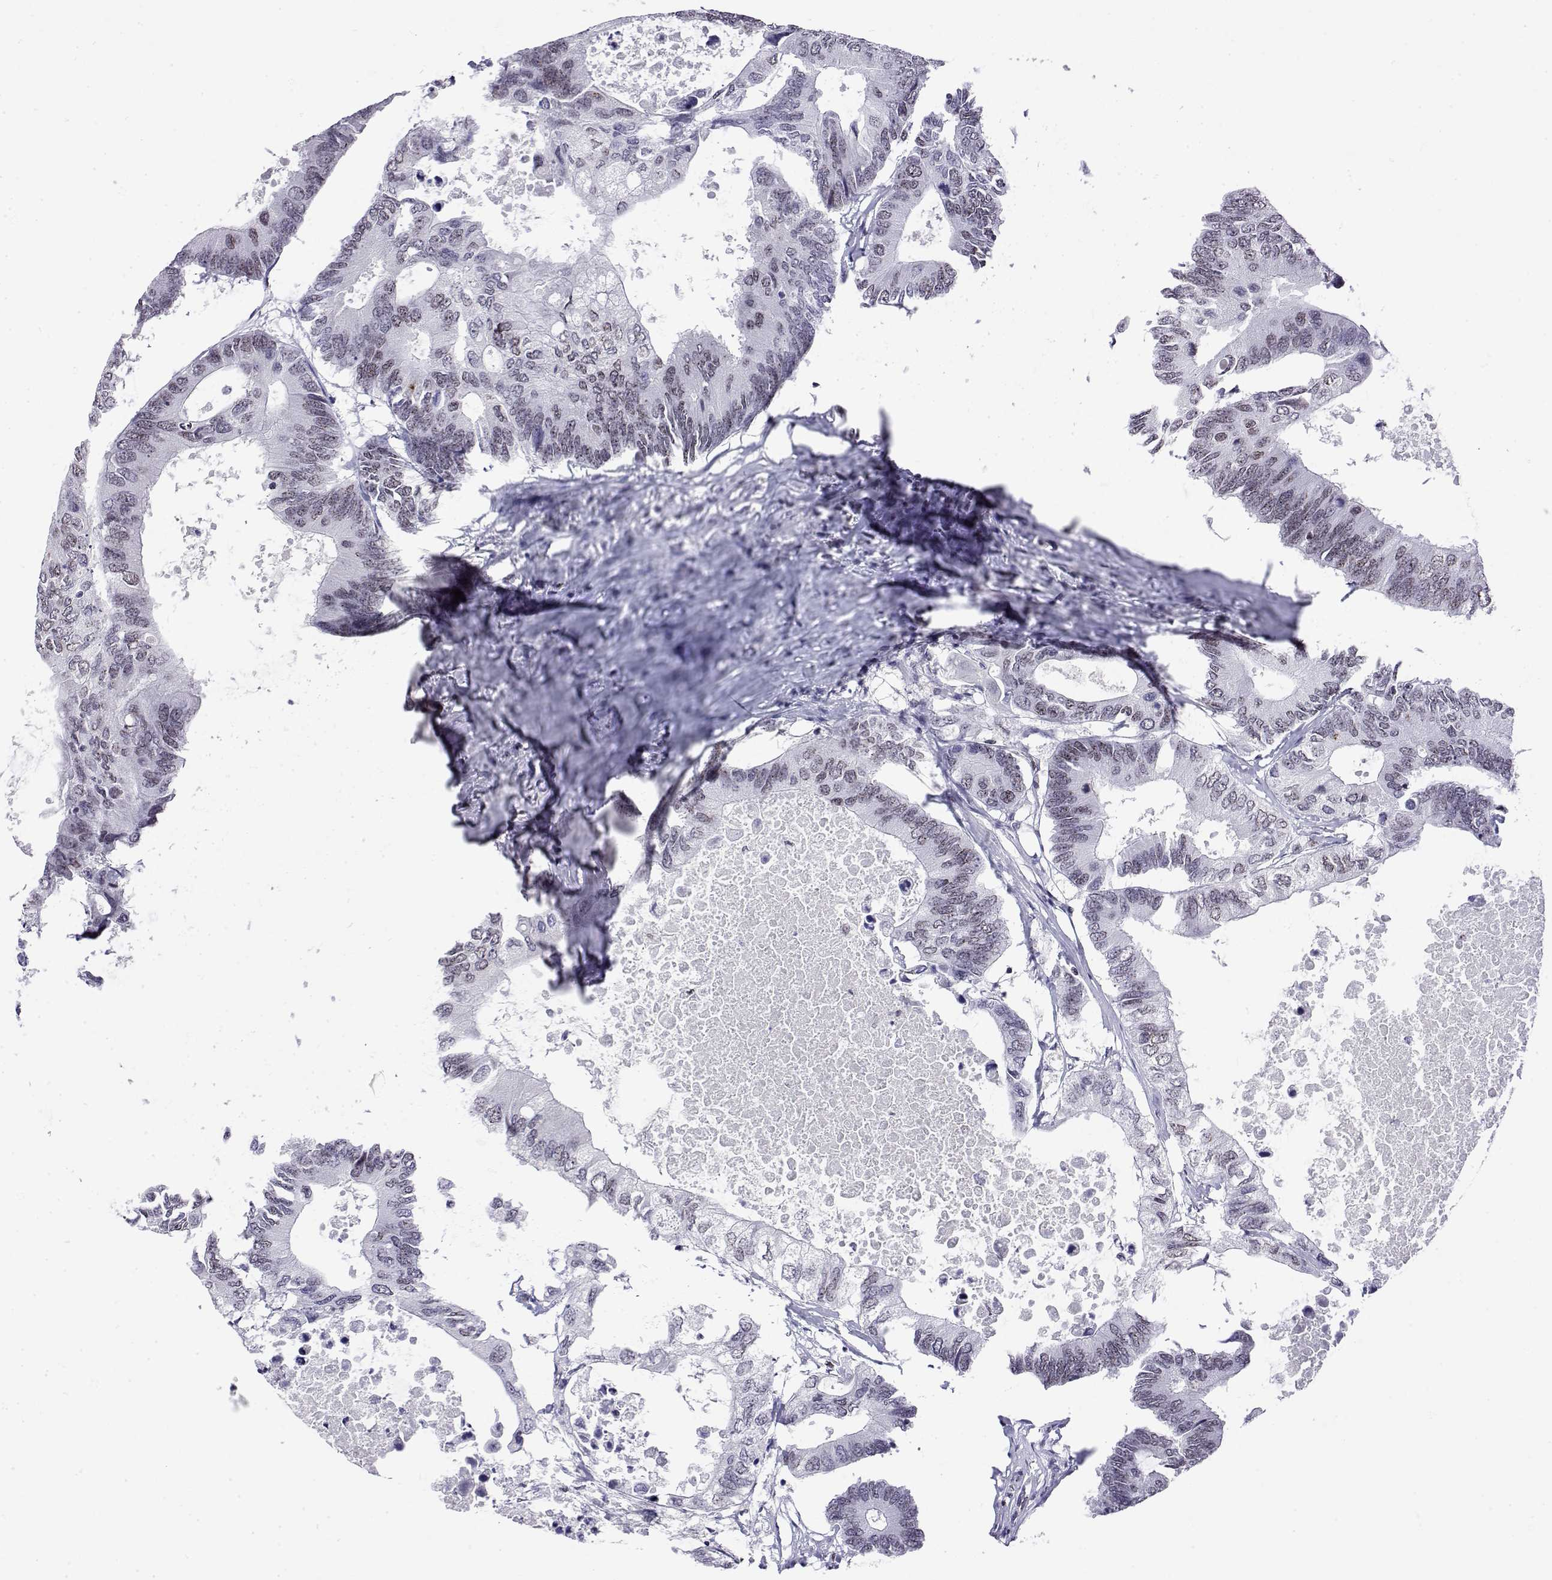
{"staining": {"intensity": "weak", "quantity": "25%-75%", "location": "nuclear"}, "tissue": "colorectal cancer", "cell_type": "Tumor cells", "image_type": "cancer", "snomed": [{"axis": "morphology", "description": "Adenocarcinoma, NOS"}, {"axis": "topography", "description": "Colon"}], "caption": "Immunohistochemical staining of human colorectal cancer demonstrates low levels of weak nuclear staining in approximately 25%-75% of tumor cells.", "gene": "POLDIP3", "patient": {"sex": "male", "age": 71}}